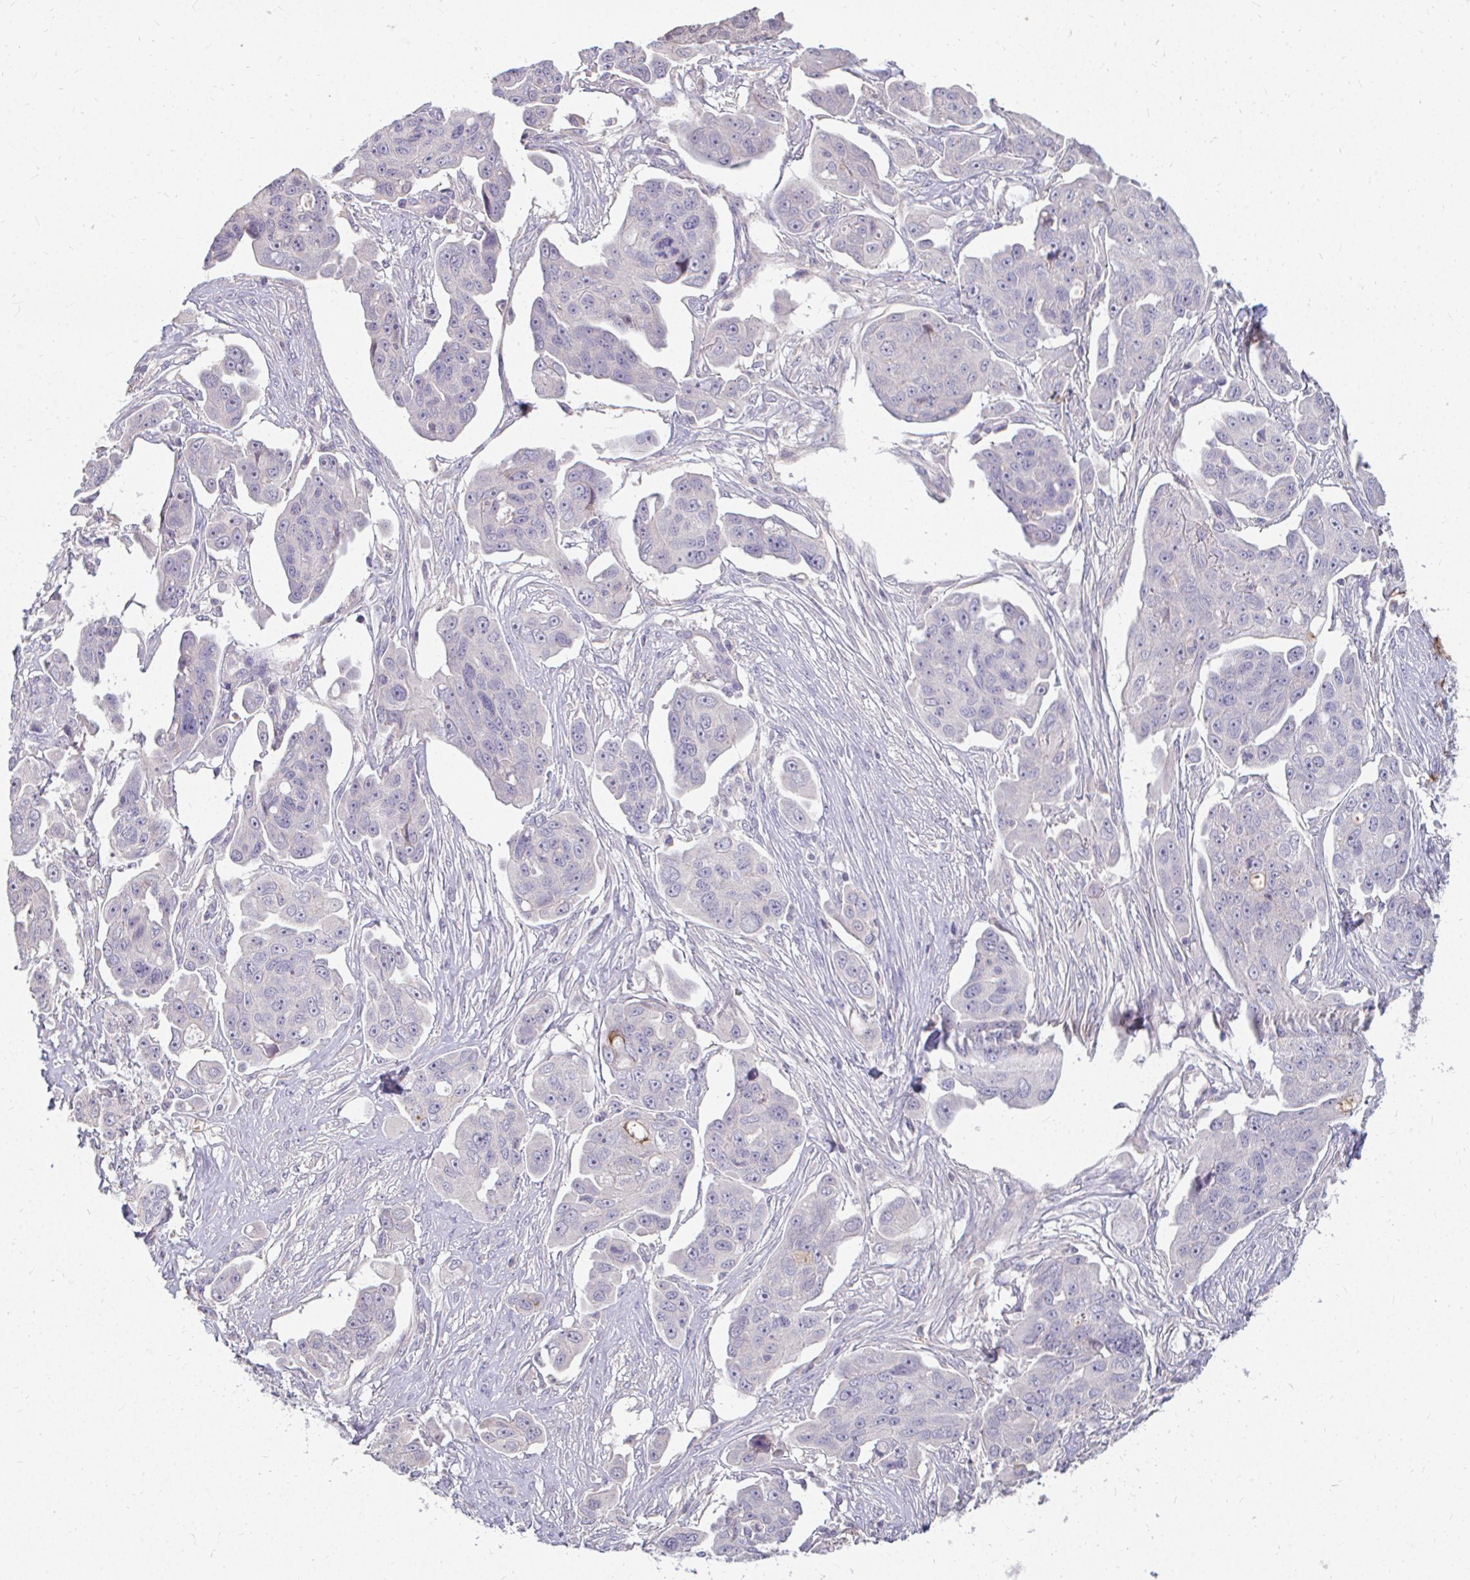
{"staining": {"intensity": "negative", "quantity": "none", "location": "none"}, "tissue": "ovarian cancer", "cell_type": "Tumor cells", "image_type": "cancer", "snomed": [{"axis": "morphology", "description": "Carcinoma, endometroid"}, {"axis": "topography", "description": "Ovary"}], "caption": "Ovarian cancer (endometroid carcinoma) was stained to show a protein in brown. There is no significant expression in tumor cells.", "gene": "LOXL4", "patient": {"sex": "female", "age": 70}}